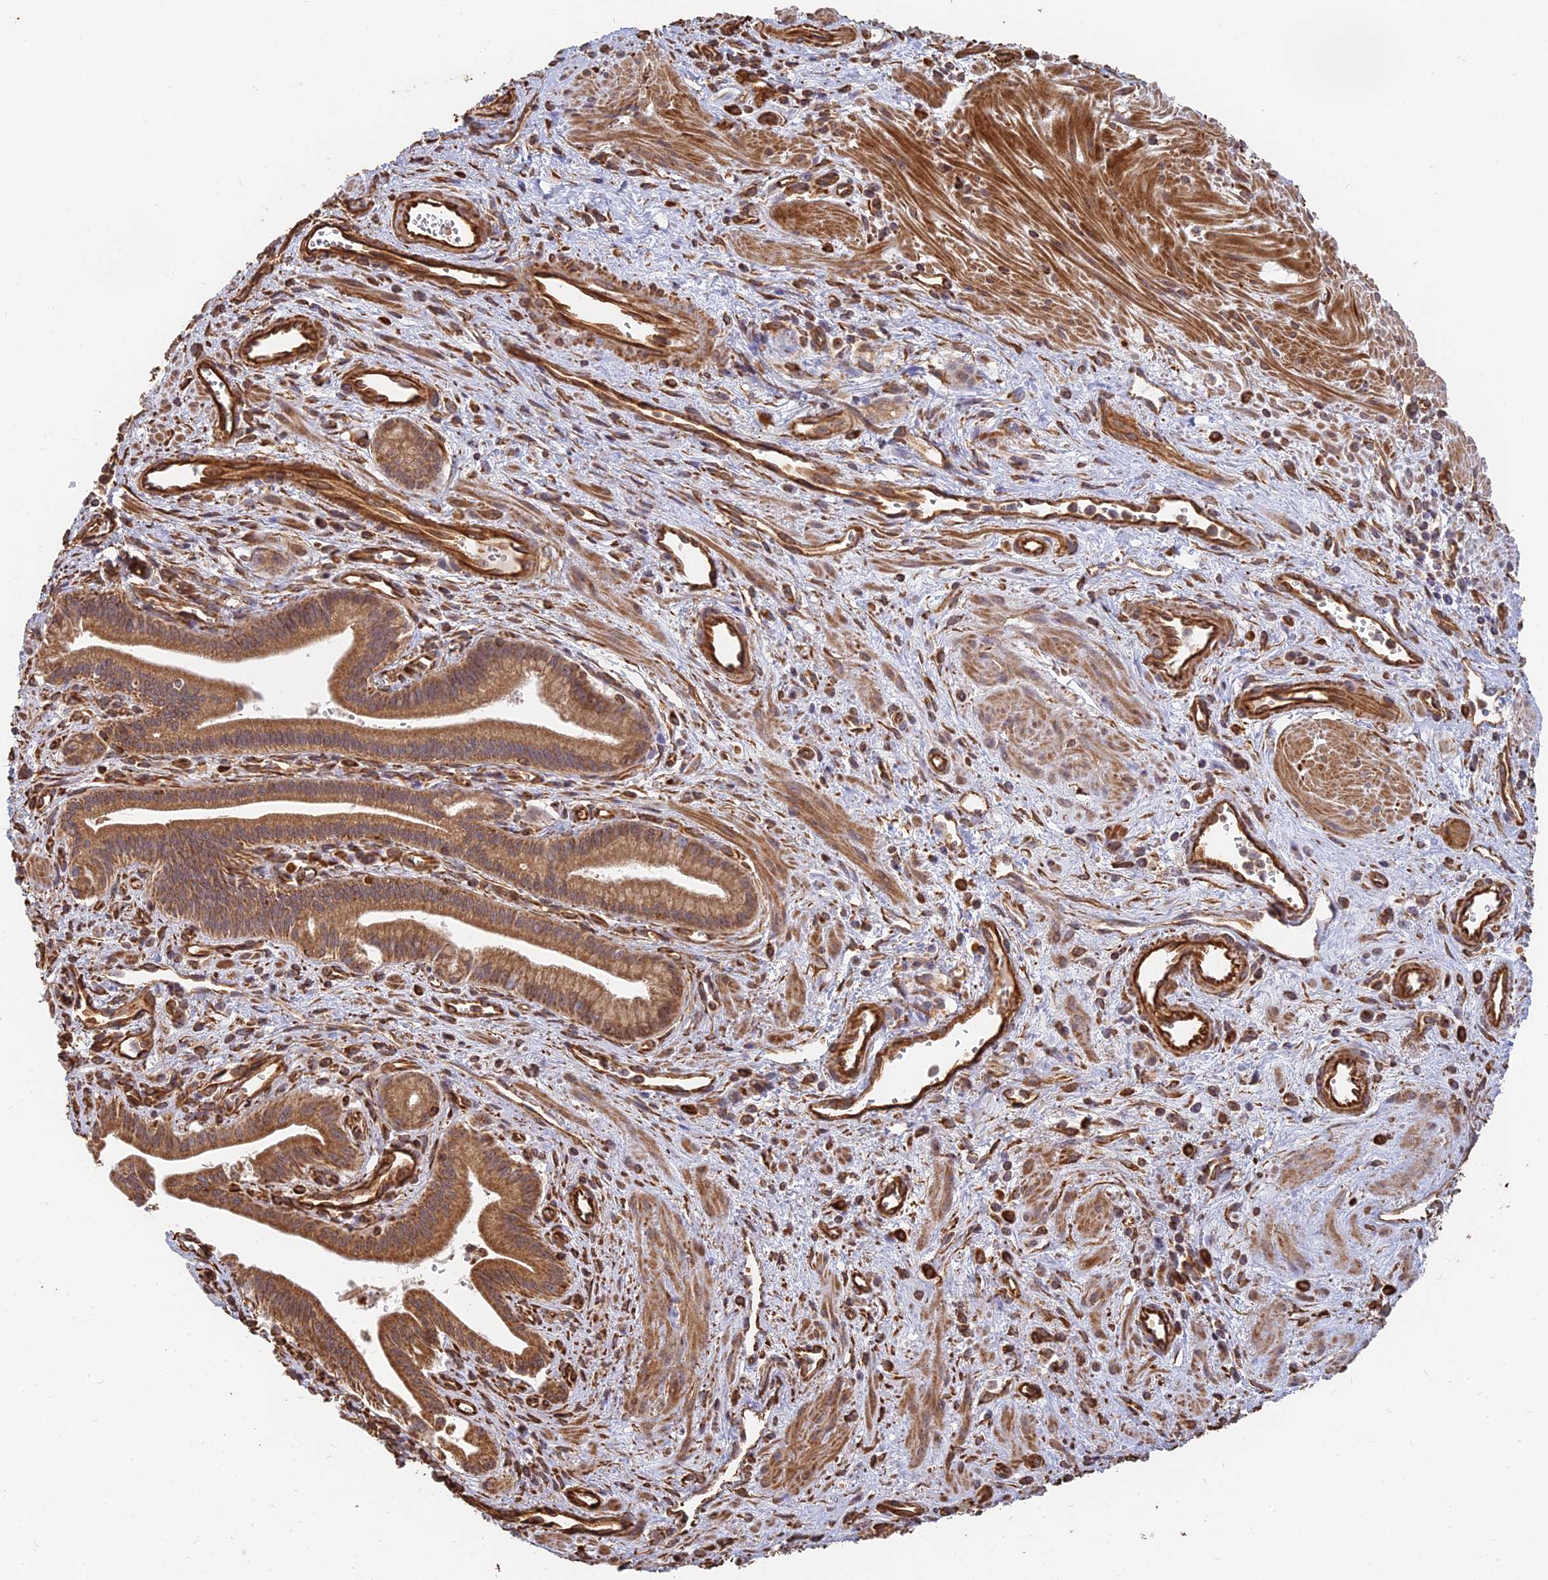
{"staining": {"intensity": "moderate", "quantity": ">75%", "location": "cytoplasmic/membranous"}, "tissue": "pancreatic cancer", "cell_type": "Tumor cells", "image_type": "cancer", "snomed": [{"axis": "morphology", "description": "Adenocarcinoma, NOS"}, {"axis": "topography", "description": "Pancreas"}], "caption": "This is an image of IHC staining of pancreatic cancer (adenocarcinoma), which shows moderate positivity in the cytoplasmic/membranous of tumor cells.", "gene": "DSTYK", "patient": {"sex": "male", "age": 78}}